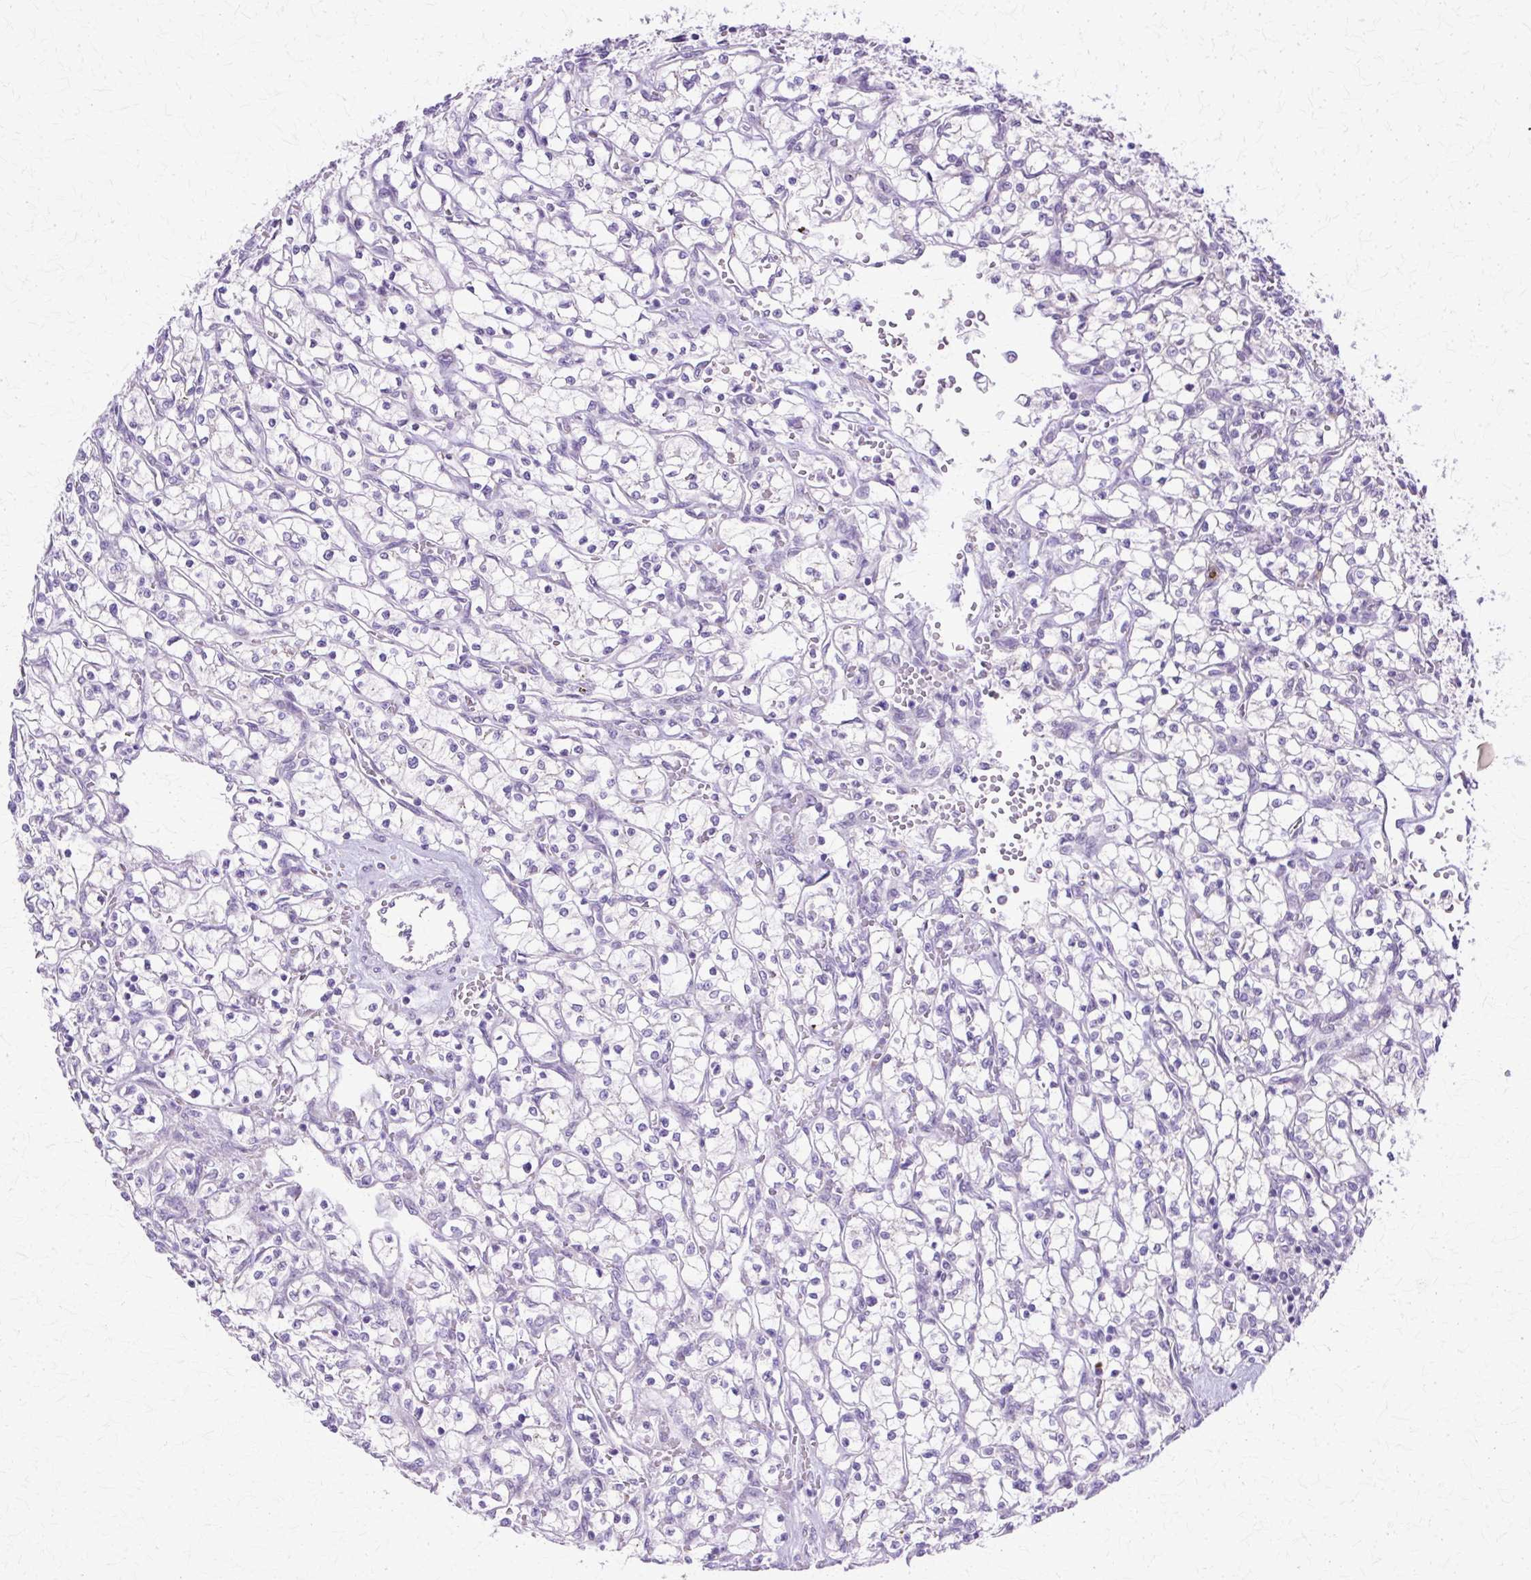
{"staining": {"intensity": "negative", "quantity": "none", "location": "none"}, "tissue": "renal cancer", "cell_type": "Tumor cells", "image_type": "cancer", "snomed": [{"axis": "morphology", "description": "Adenocarcinoma, NOS"}, {"axis": "topography", "description": "Kidney"}], "caption": "Human renal cancer (adenocarcinoma) stained for a protein using immunohistochemistry shows no staining in tumor cells.", "gene": "TBC1D3G", "patient": {"sex": "female", "age": 64}}